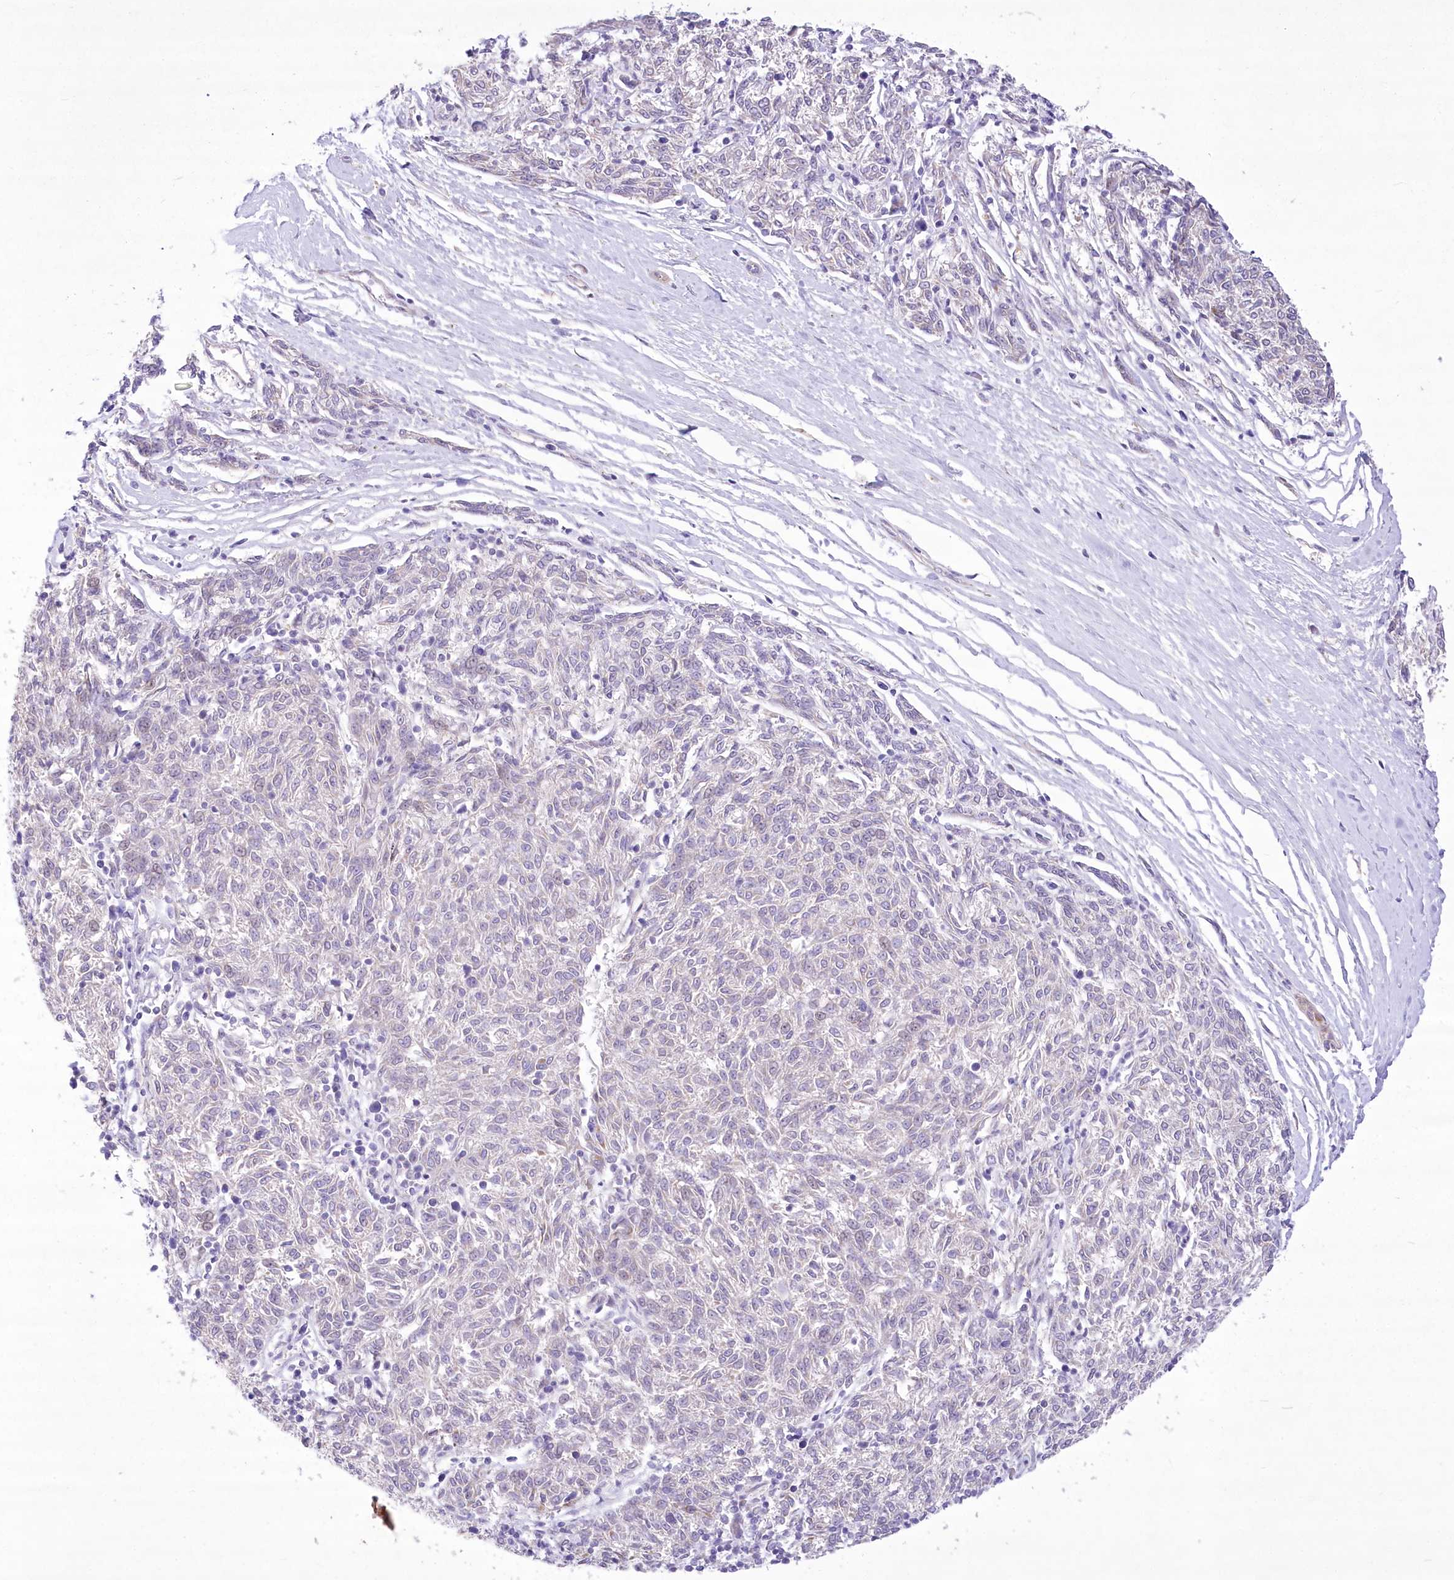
{"staining": {"intensity": "negative", "quantity": "none", "location": "none"}, "tissue": "melanoma", "cell_type": "Tumor cells", "image_type": "cancer", "snomed": [{"axis": "morphology", "description": "Malignant melanoma, NOS"}, {"axis": "topography", "description": "Skin"}], "caption": "DAB immunohistochemical staining of human malignant melanoma reveals no significant positivity in tumor cells. (DAB immunohistochemistry with hematoxylin counter stain).", "gene": "ANGPTL3", "patient": {"sex": "female", "age": 72}}